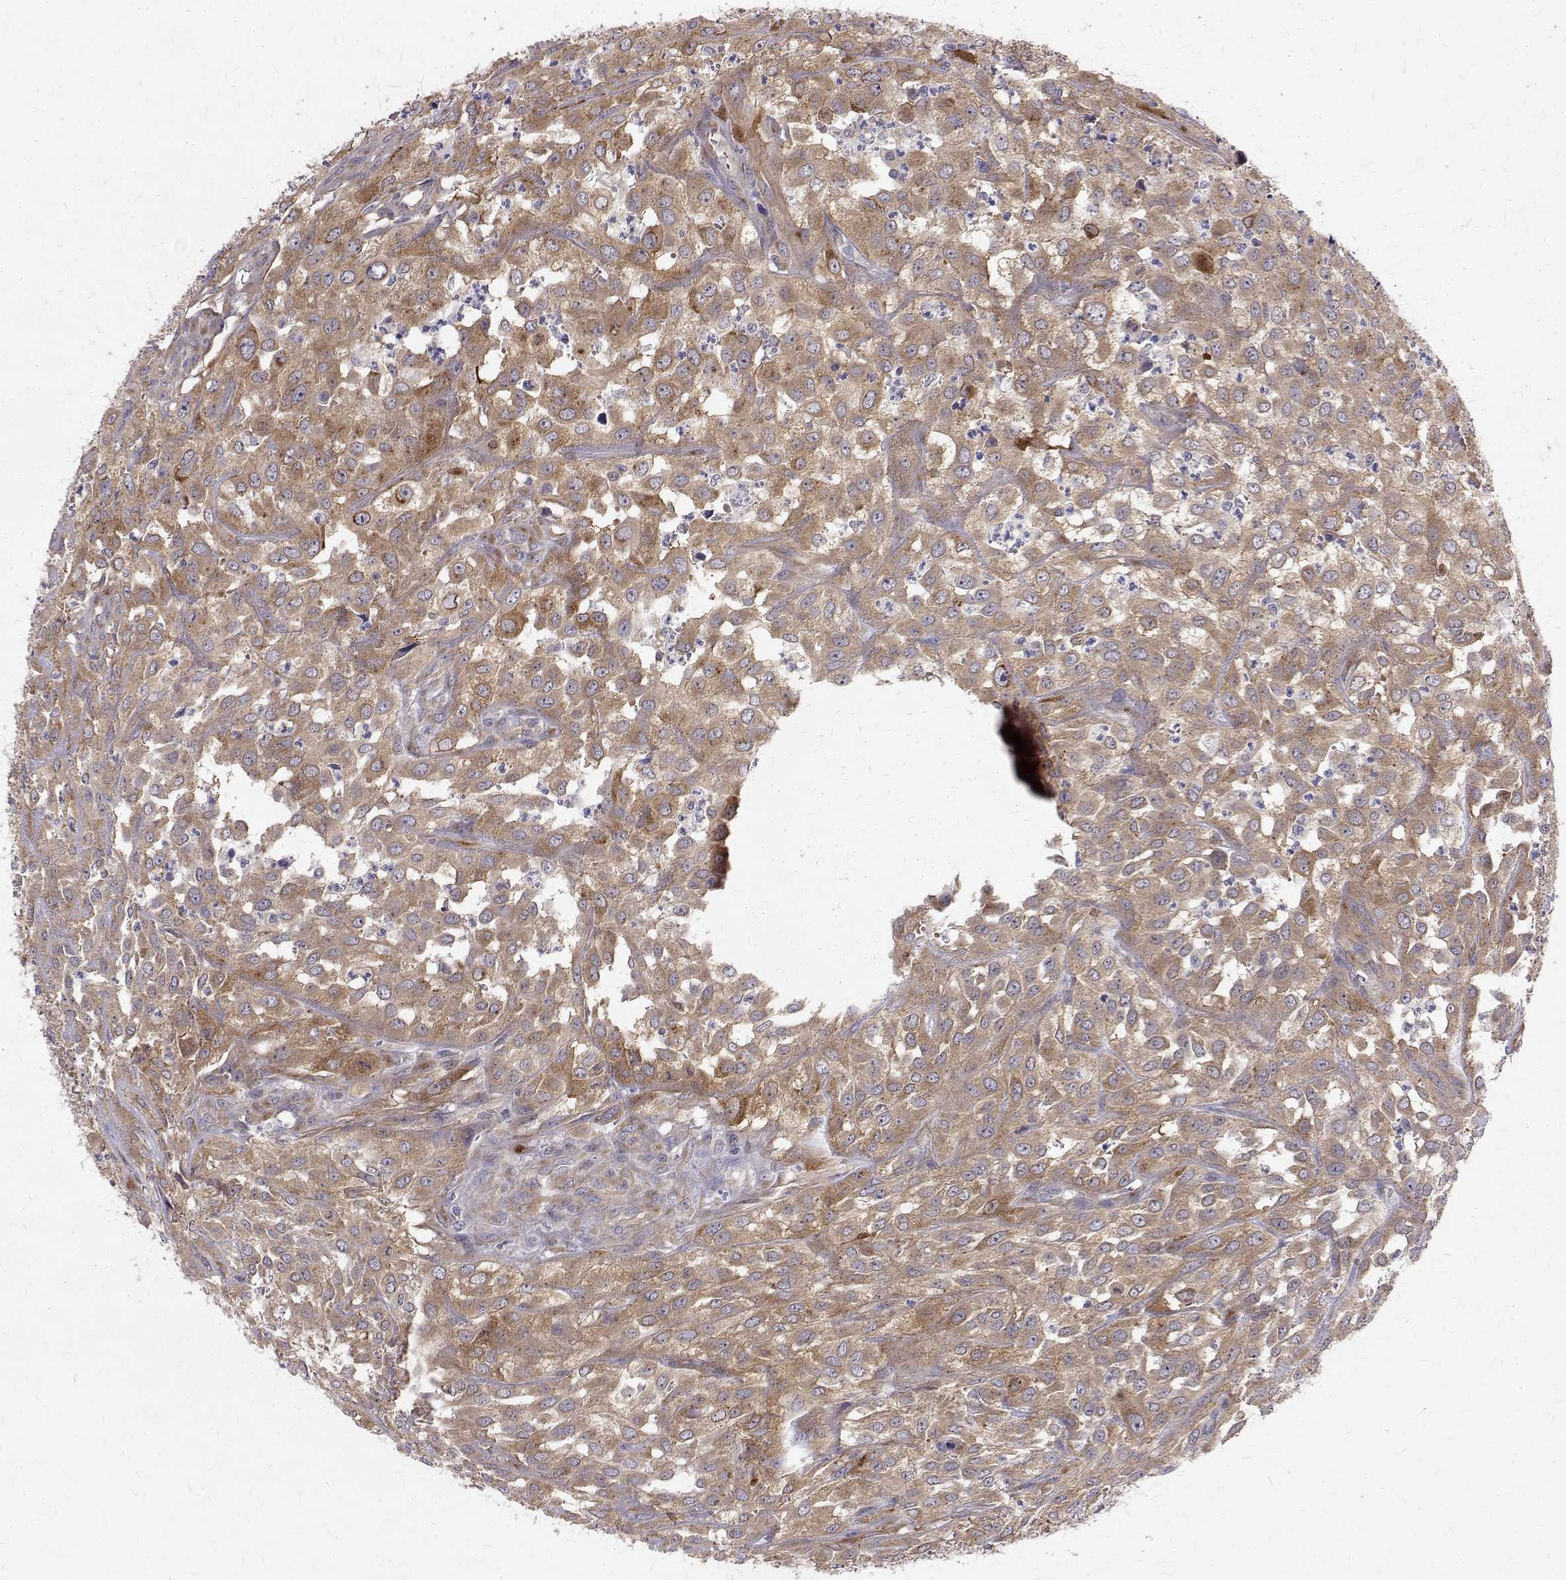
{"staining": {"intensity": "moderate", "quantity": "25%-75%", "location": "cytoplasmic/membranous"}, "tissue": "urothelial cancer", "cell_type": "Tumor cells", "image_type": "cancer", "snomed": [{"axis": "morphology", "description": "Urothelial carcinoma, High grade"}, {"axis": "topography", "description": "Urinary bladder"}], "caption": "An IHC image of neoplastic tissue is shown. Protein staining in brown labels moderate cytoplasmic/membranous positivity in urothelial cancer within tumor cells. The protein is shown in brown color, while the nuclei are stained blue.", "gene": "ARFGAP1", "patient": {"sex": "male", "age": 67}}